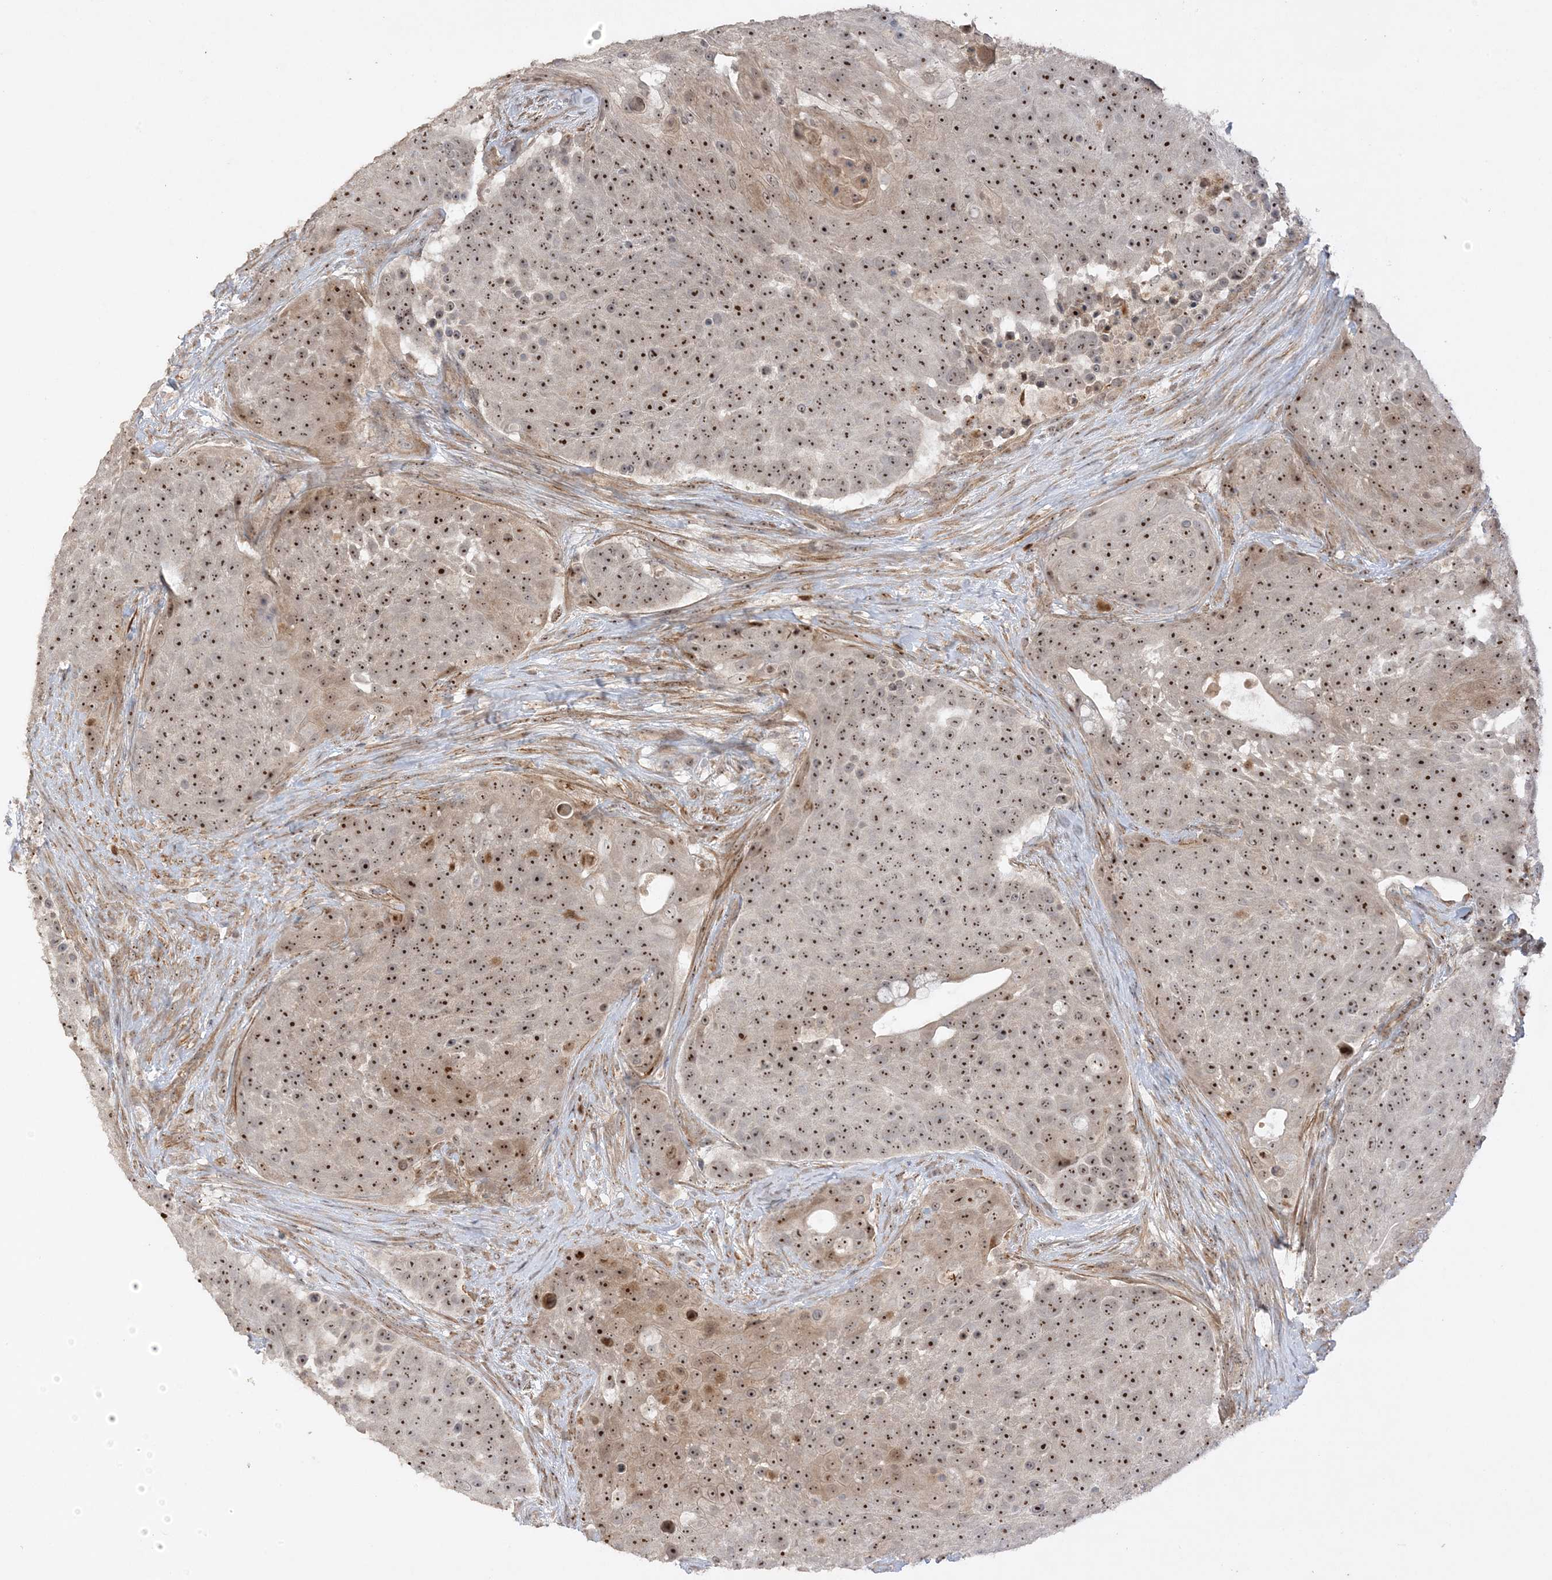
{"staining": {"intensity": "strong", "quantity": ">75%", "location": "nuclear"}, "tissue": "urothelial cancer", "cell_type": "Tumor cells", "image_type": "cancer", "snomed": [{"axis": "morphology", "description": "Urothelial carcinoma, High grade"}, {"axis": "topography", "description": "Urinary bladder"}], "caption": "IHC staining of urothelial carcinoma (high-grade), which reveals high levels of strong nuclear positivity in about >75% of tumor cells indicating strong nuclear protein positivity. The staining was performed using DAB (brown) for protein detection and nuclei were counterstained in hematoxylin (blue).", "gene": "DDX18", "patient": {"sex": "female", "age": 63}}